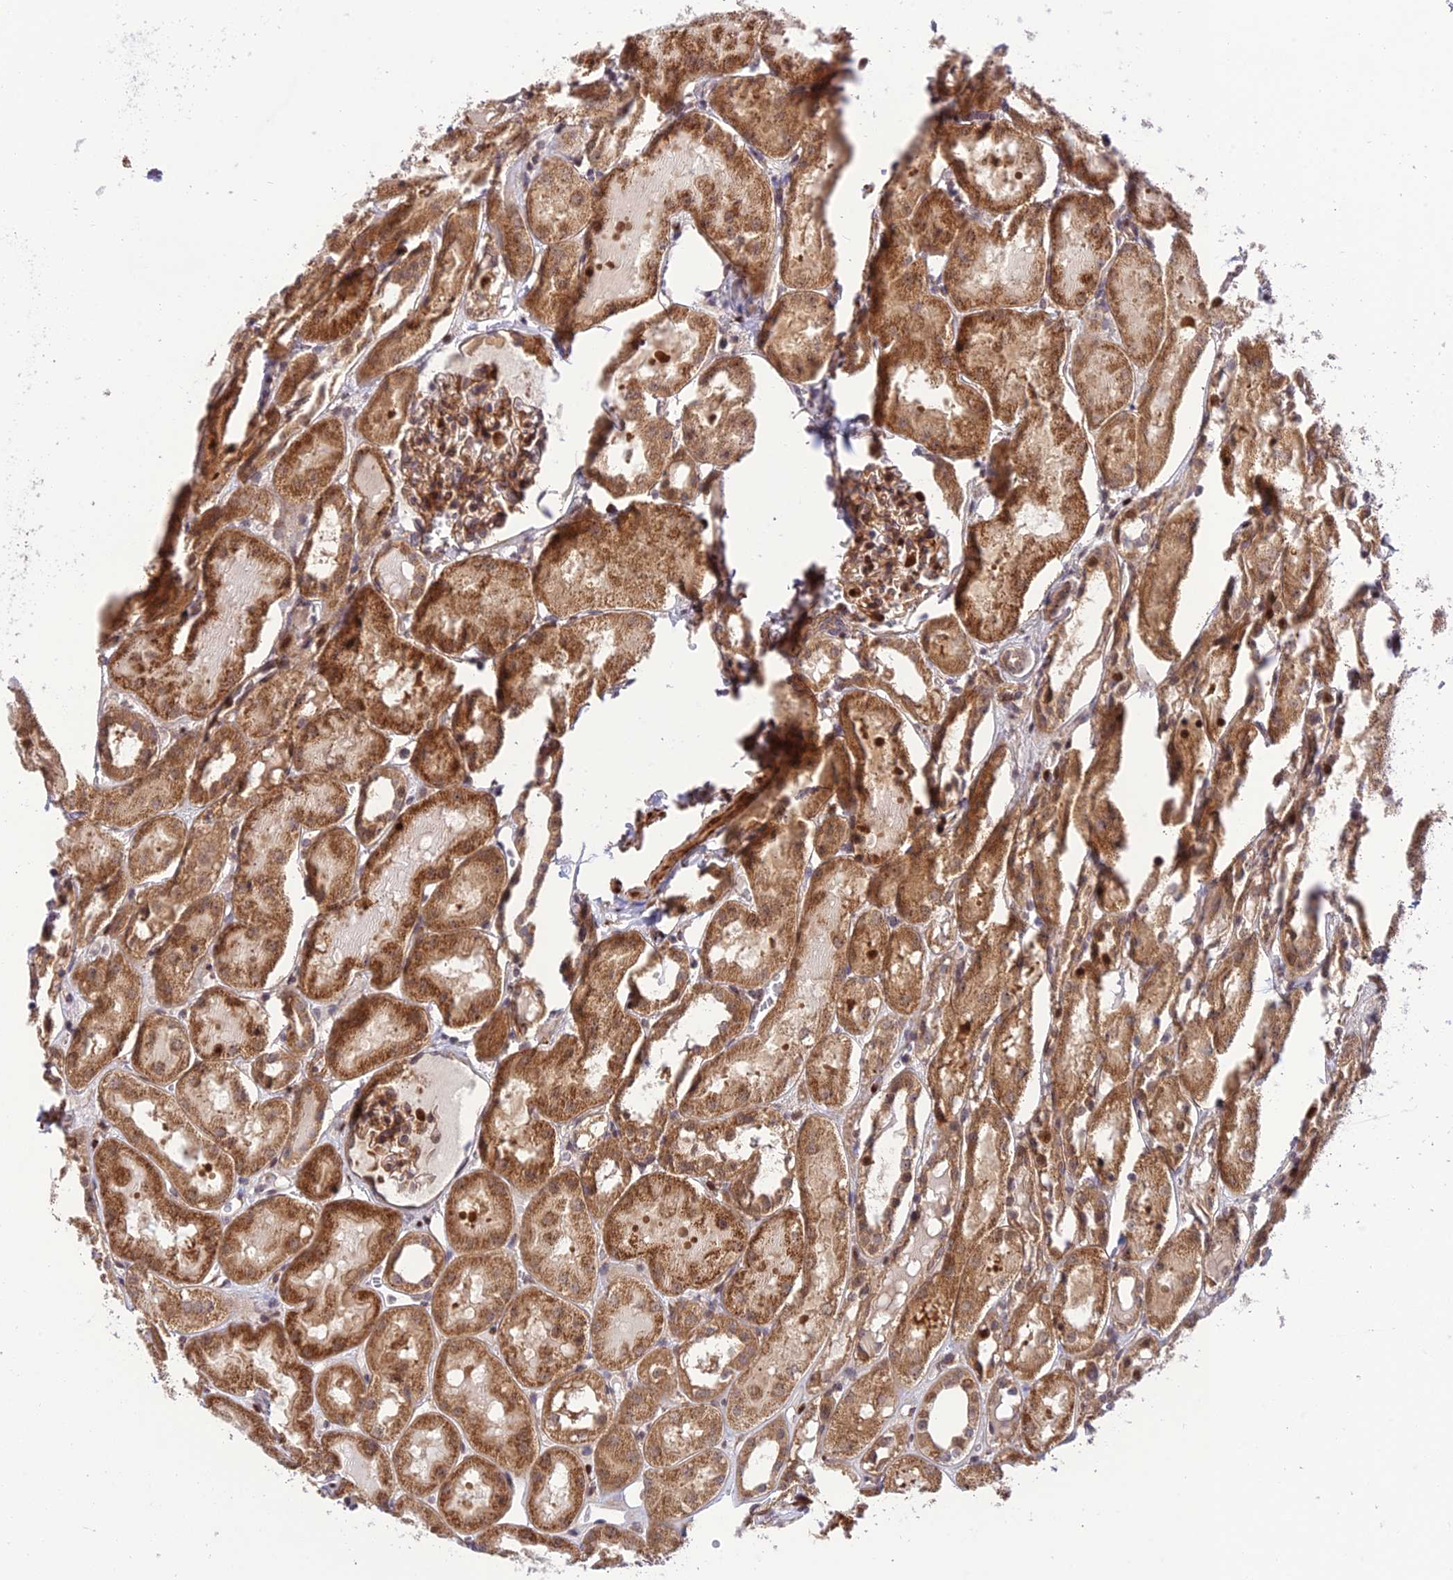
{"staining": {"intensity": "moderate", "quantity": "25%-75%", "location": "cytoplasmic/membranous,nuclear"}, "tissue": "kidney", "cell_type": "Cells in glomeruli", "image_type": "normal", "snomed": [{"axis": "morphology", "description": "Normal tissue, NOS"}, {"axis": "topography", "description": "Kidney"}, {"axis": "topography", "description": "Urinary bladder"}], "caption": "IHC photomicrograph of normal kidney: human kidney stained using IHC demonstrates medium levels of moderate protein expression localized specifically in the cytoplasmic/membranous,nuclear of cells in glomeruli, appearing as a cytoplasmic/membranous,nuclear brown color.", "gene": "ZNF584", "patient": {"sex": "male", "age": 16}}